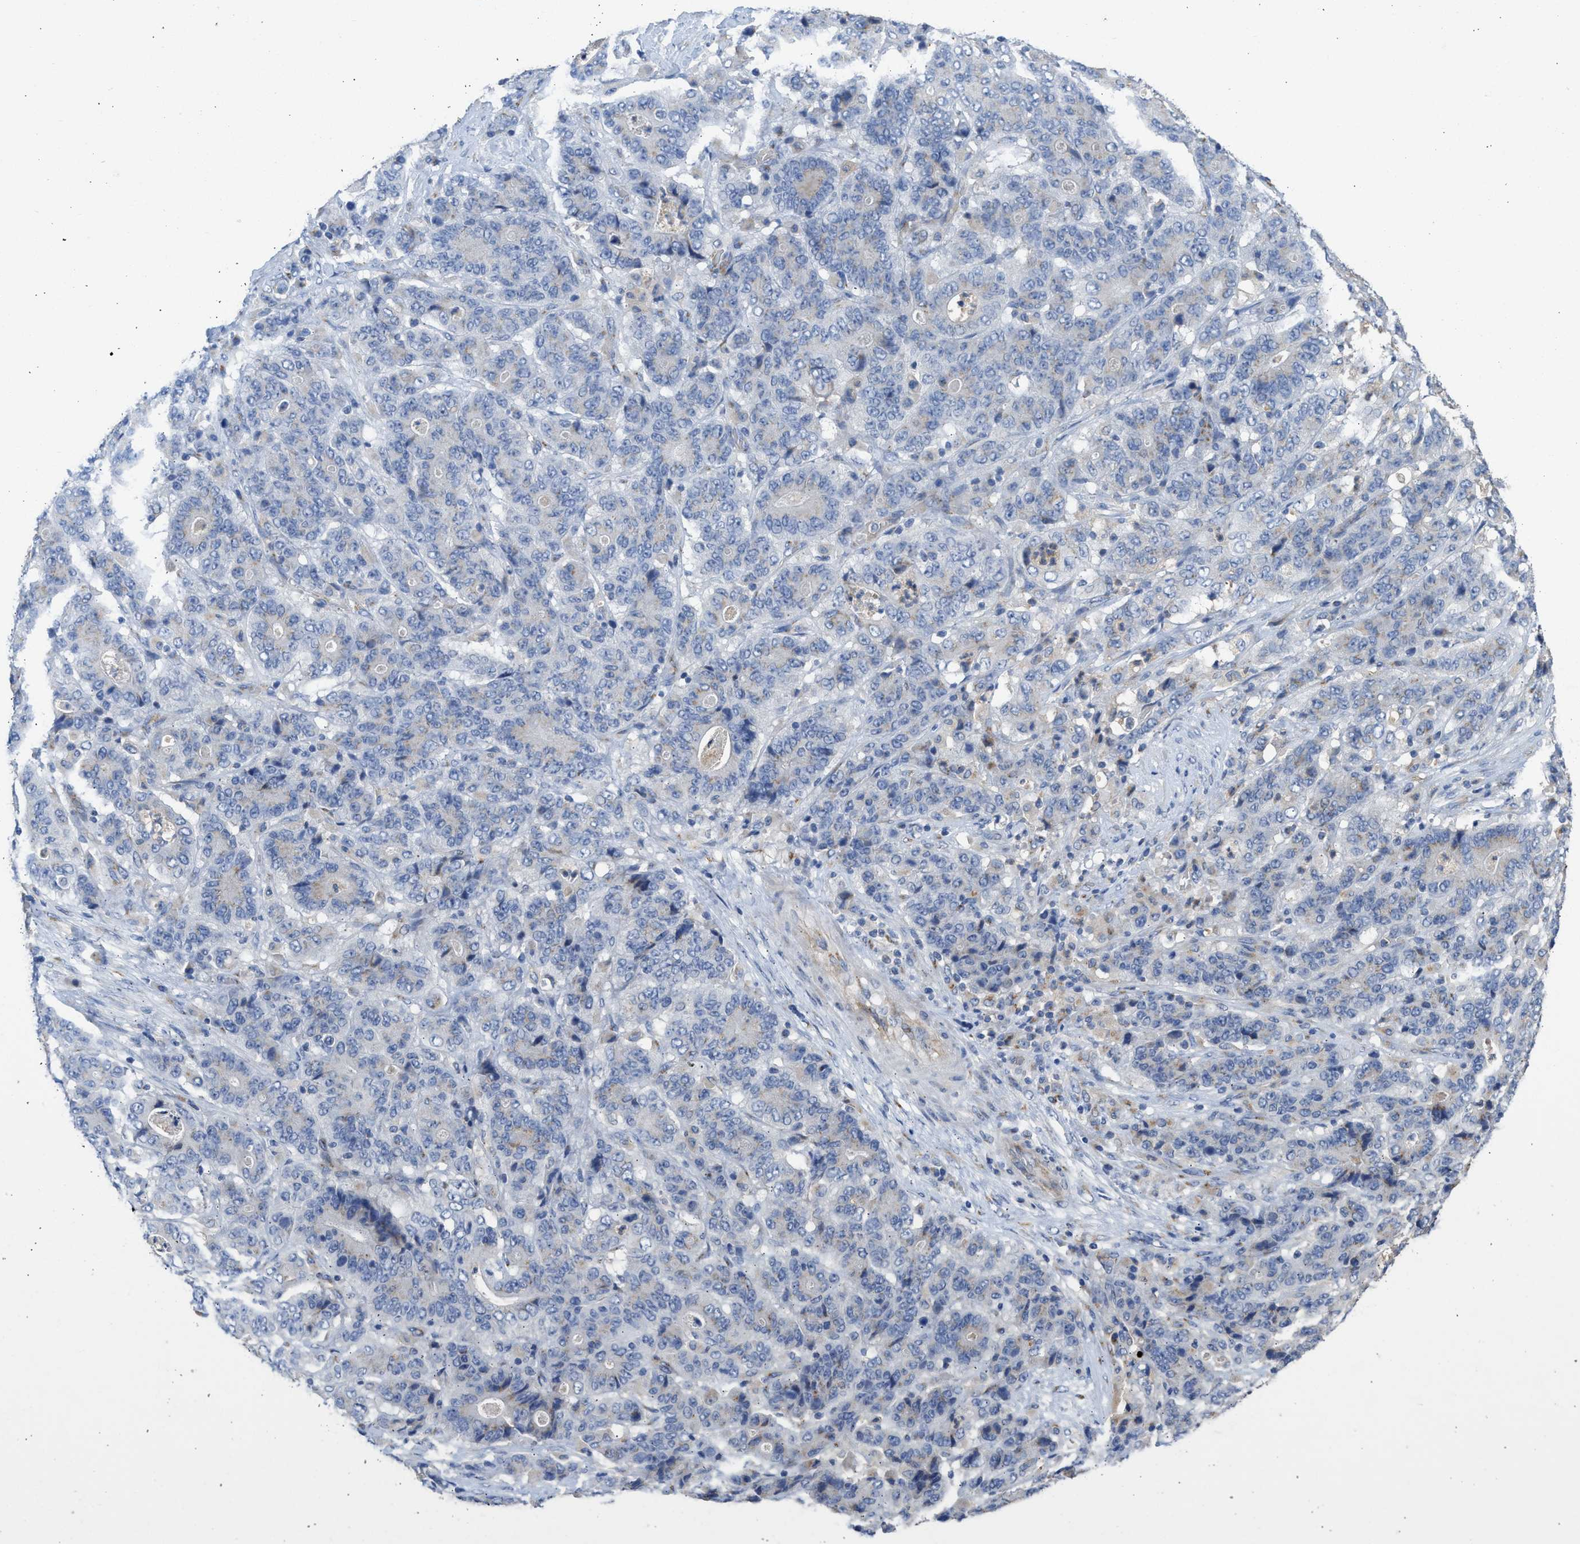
{"staining": {"intensity": "negative", "quantity": "none", "location": "none"}, "tissue": "stomach cancer", "cell_type": "Tumor cells", "image_type": "cancer", "snomed": [{"axis": "morphology", "description": "Adenocarcinoma, NOS"}, {"axis": "topography", "description": "Stomach"}], "caption": "Immunohistochemistry (IHC) of human stomach adenocarcinoma displays no positivity in tumor cells.", "gene": "IPO8", "patient": {"sex": "female", "age": 73}}